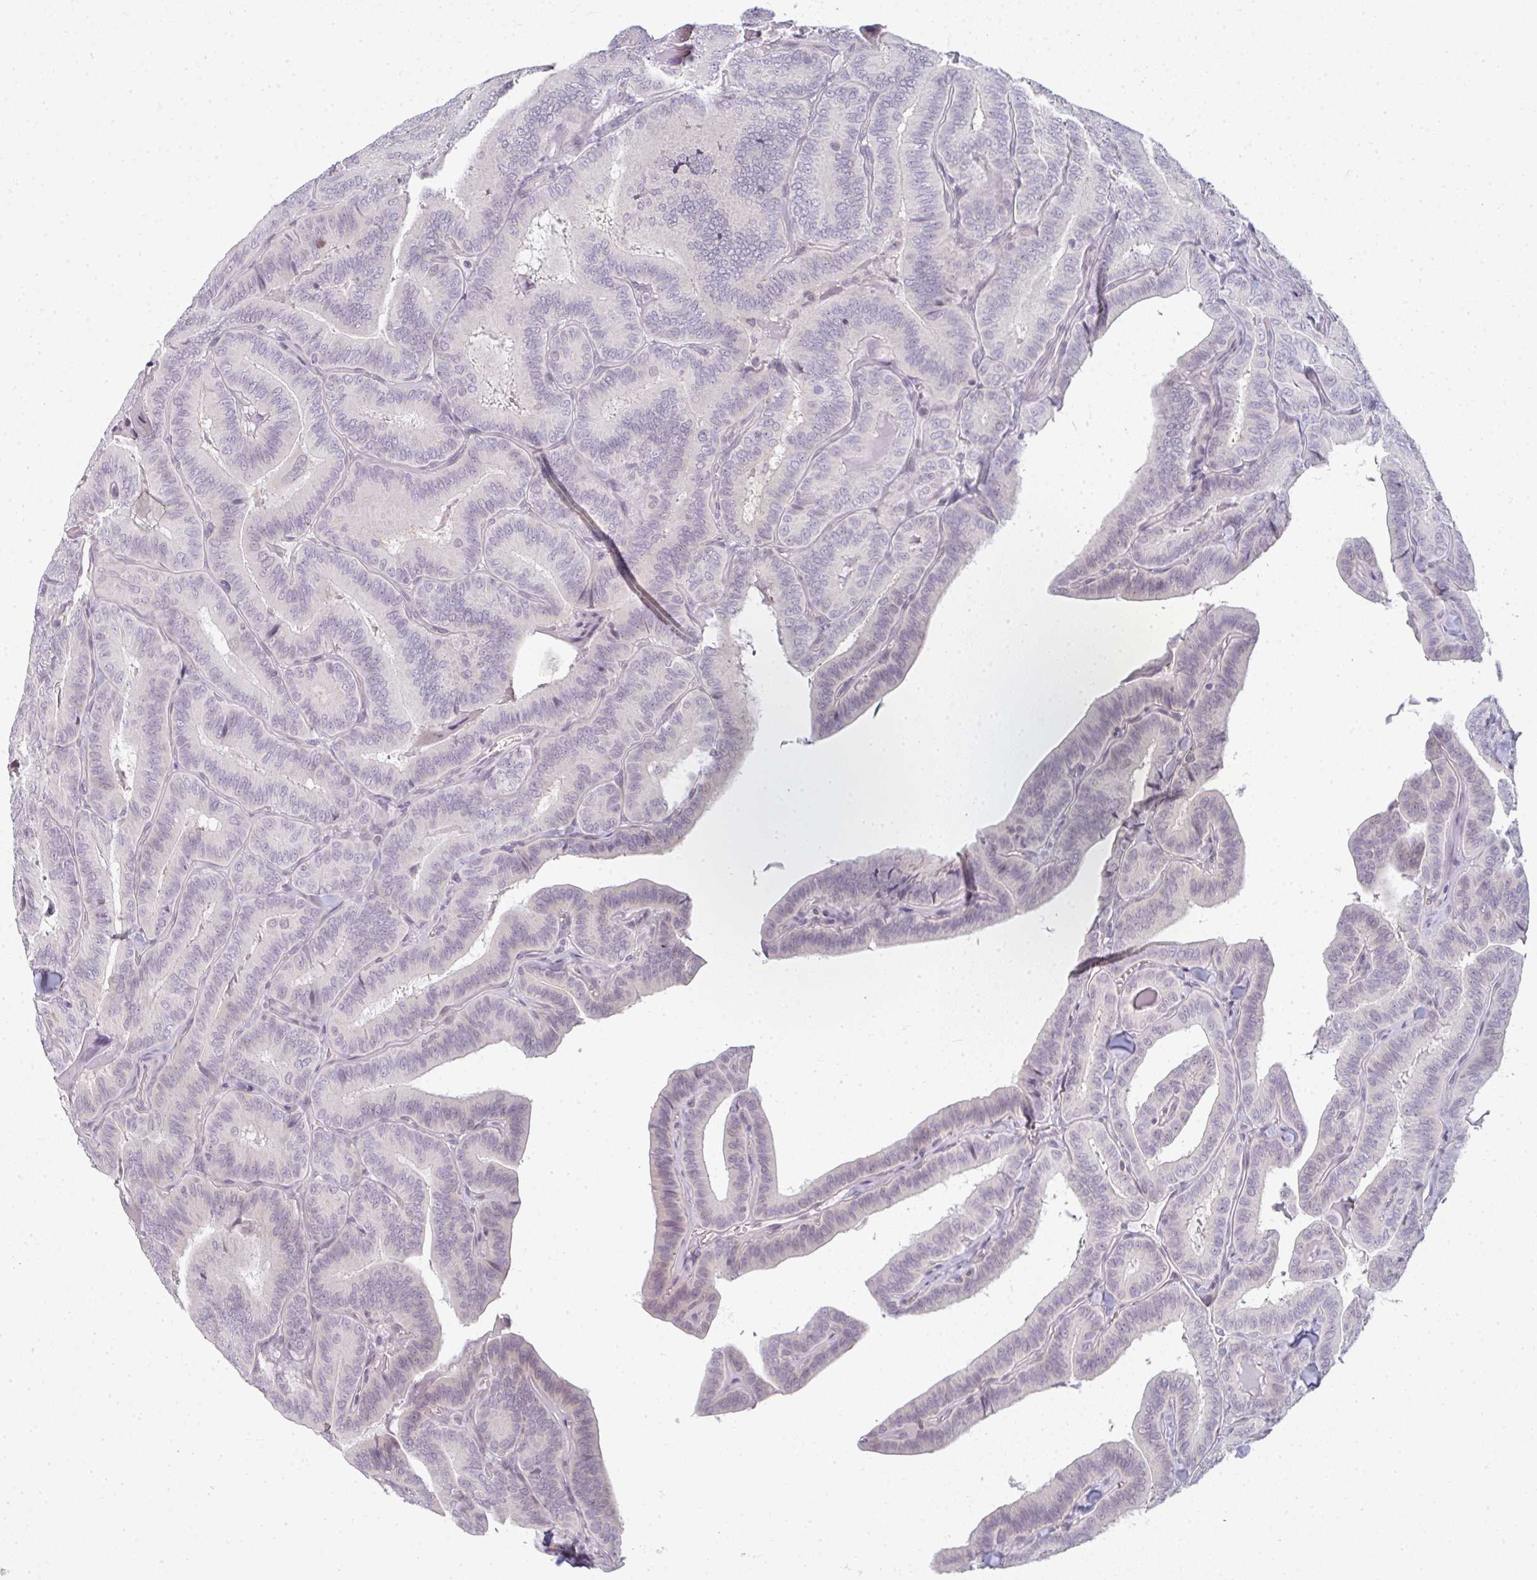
{"staining": {"intensity": "weak", "quantity": "<25%", "location": "nuclear"}, "tissue": "thyroid cancer", "cell_type": "Tumor cells", "image_type": "cancer", "snomed": [{"axis": "morphology", "description": "Papillary adenocarcinoma, NOS"}, {"axis": "topography", "description": "Thyroid gland"}], "caption": "The micrograph exhibits no significant staining in tumor cells of thyroid cancer (papillary adenocarcinoma). Brightfield microscopy of IHC stained with DAB (brown) and hematoxylin (blue), captured at high magnification.", "gene": "RBBP6", "patient": {"sex": "male", "age": 61}}